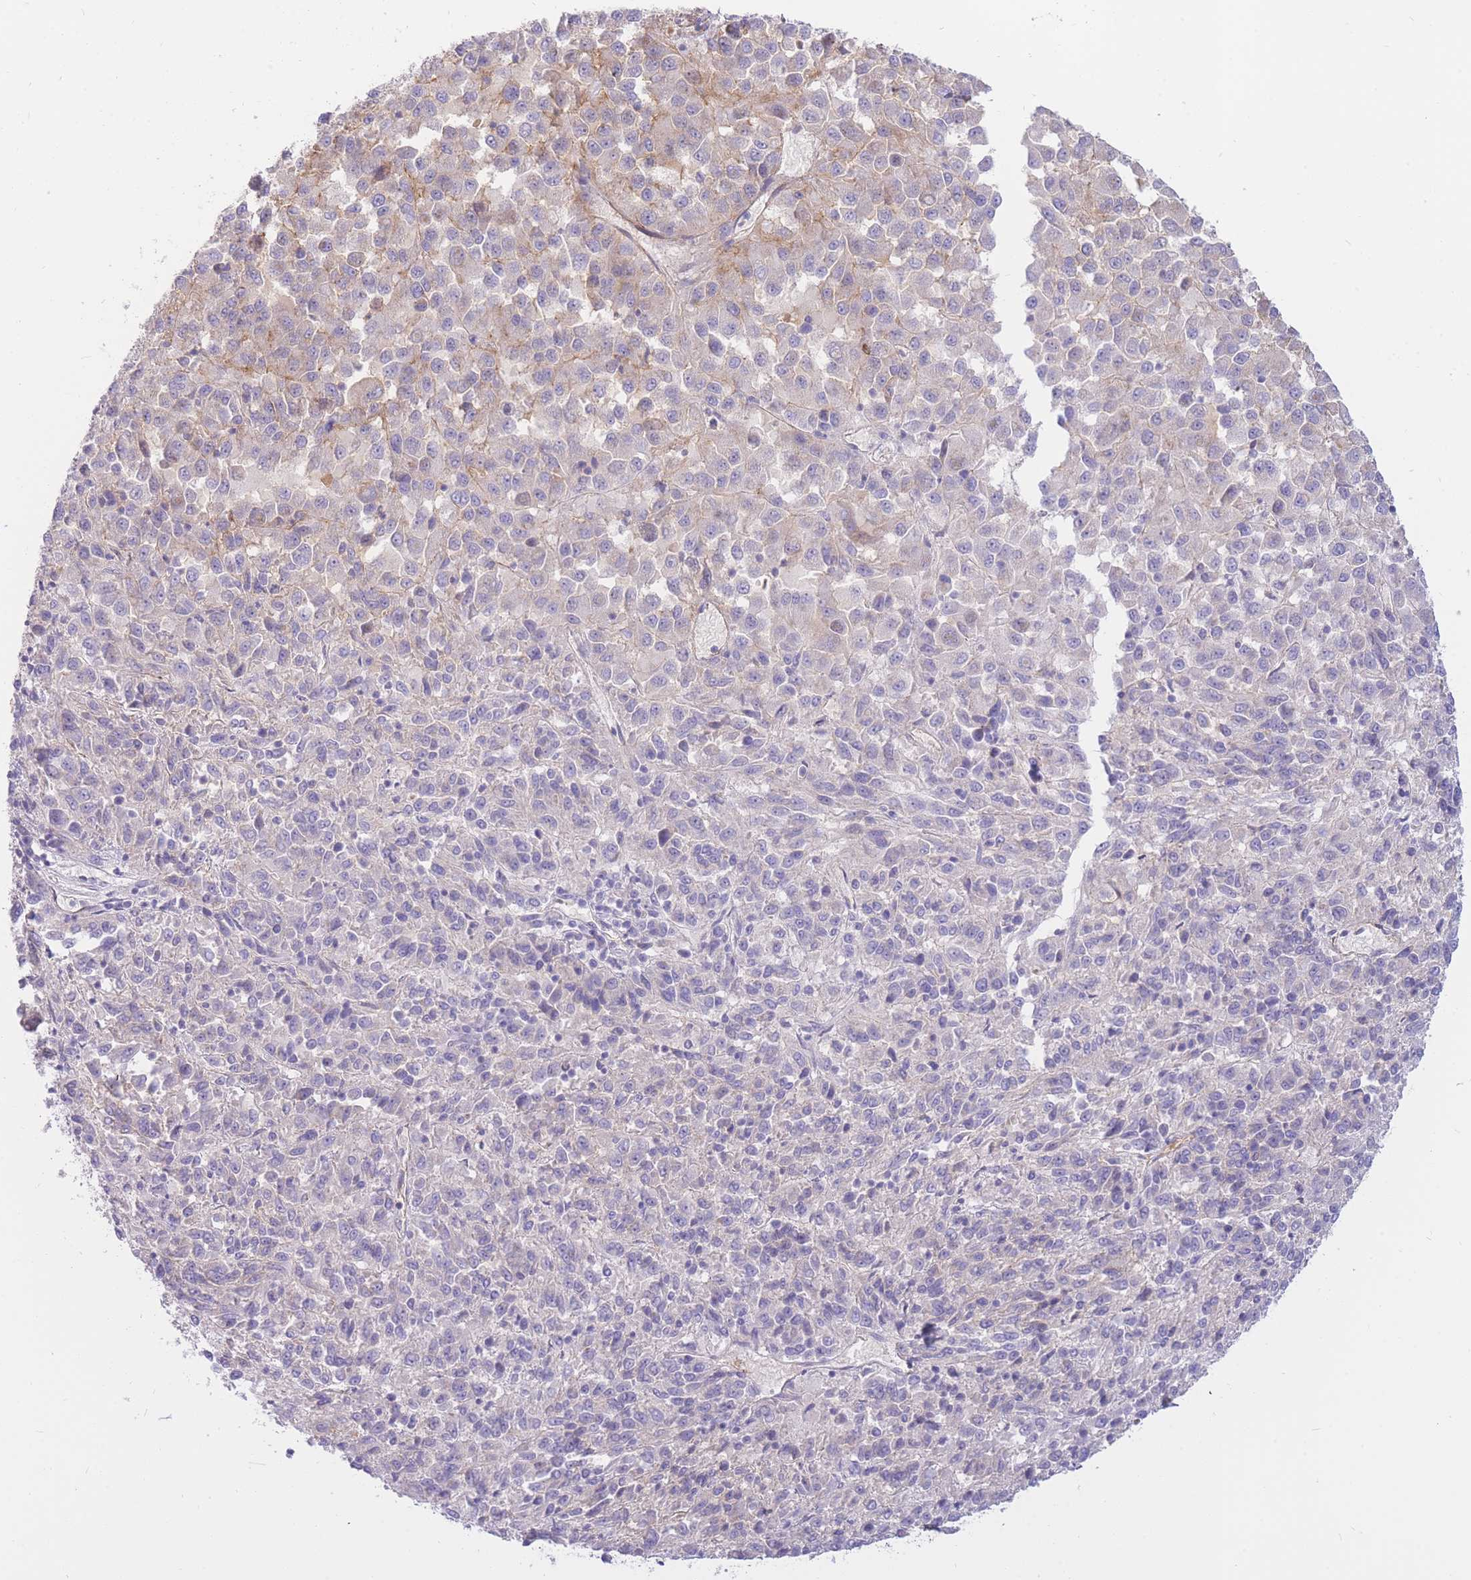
{"staining": {"intensity": "negative", "quantity": "none", "location": "none"}, "tissue": "melanoma", "cell_type": "Tumor cells", "image_type": "cancer", "snomed": [{"axis": "morphology", "description": "Malignant melanoma, Metastatic site"}, {"axis": "topography", "description": "Lung"}], "caption": "Human melanoma stained for a protein using immunohistochemistry demonstrates no staining in tumor cells.", "gene": "SULT1A1", "patient": {"sex": "male", "age": 64}}